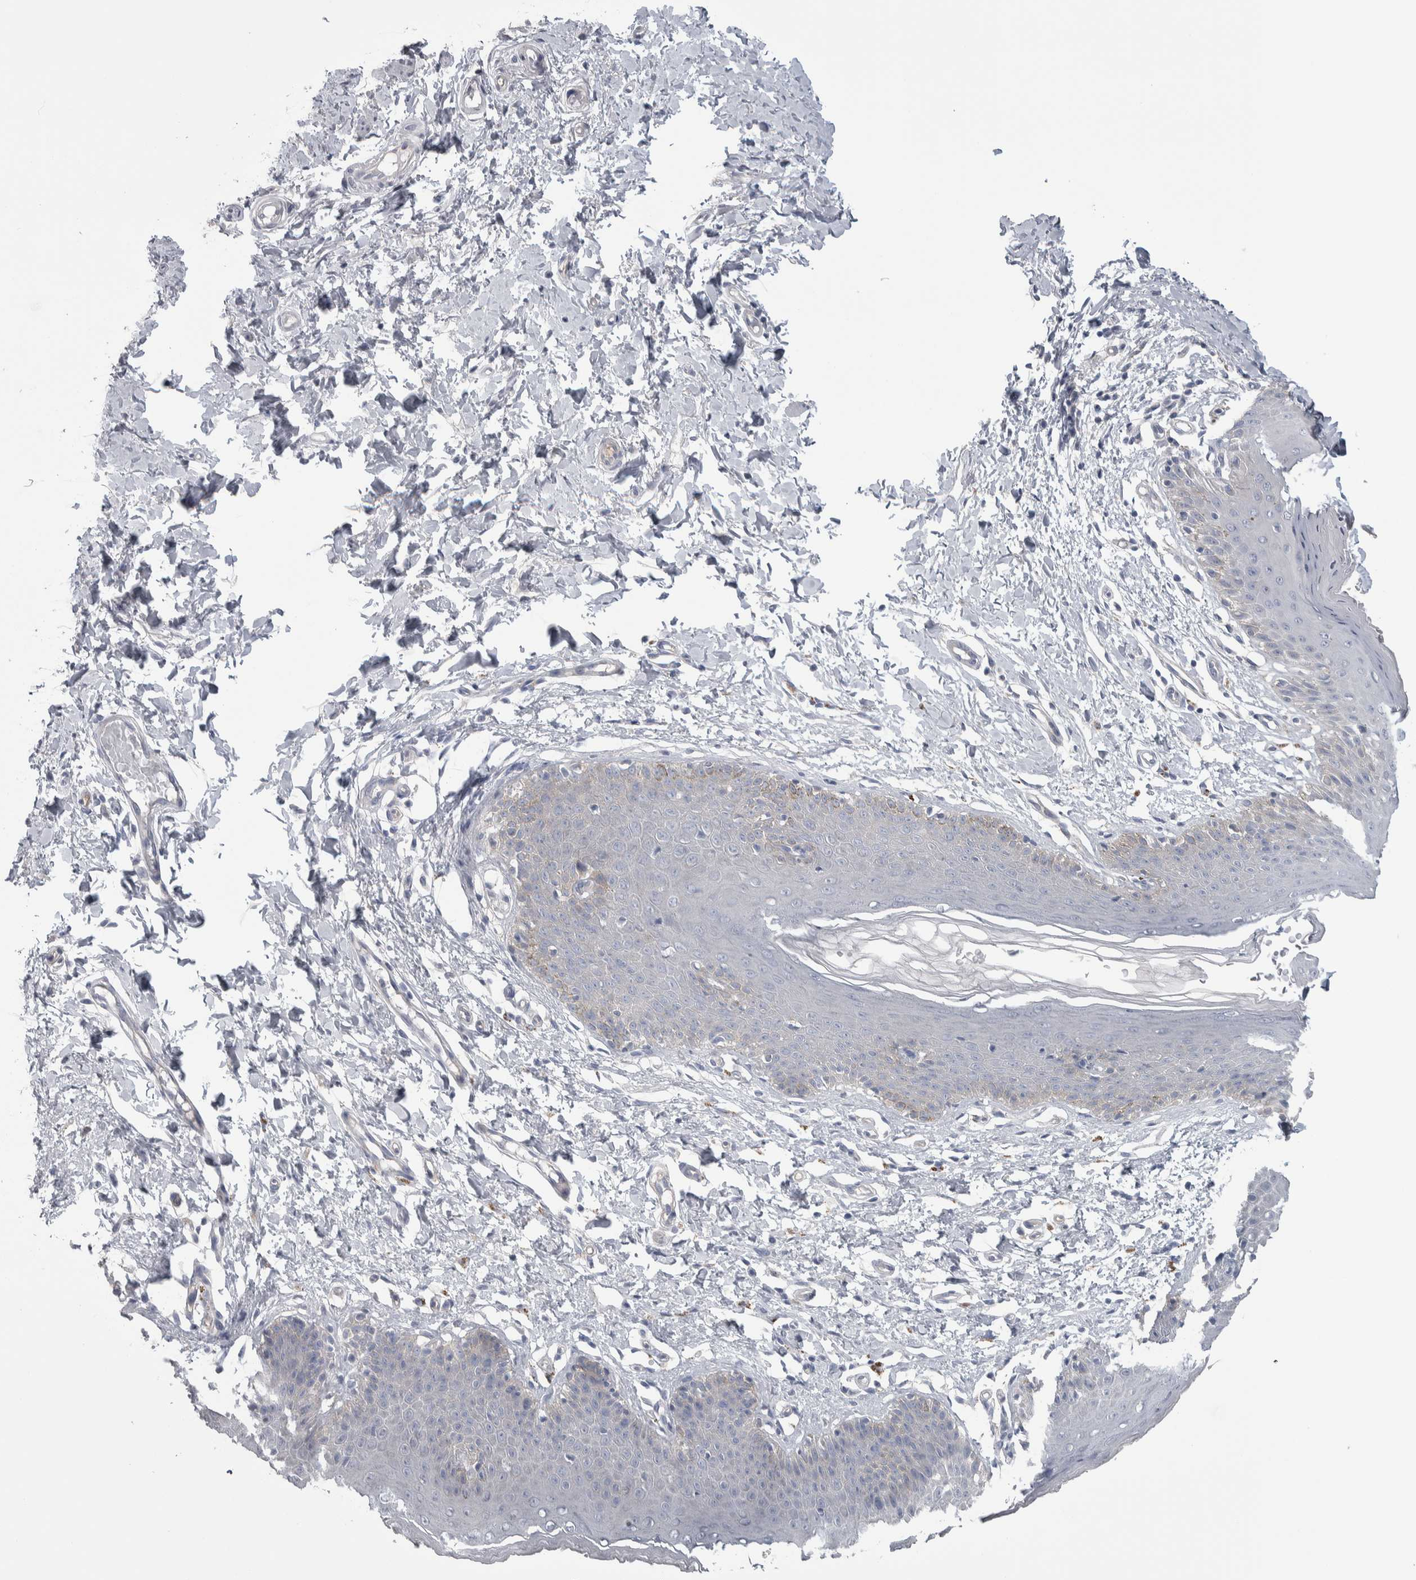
{"staining": {"intensity": "weak", "quantity": "<25%", "location": "cytoplasmic/membranous"}, "tissue": "skin", "cell_type": "Epidermal cells", "image_type": "normal", "snomed": [{"axis": "morphology", "description": "Normal tissue, NOS"}, {"axis": "topography", "description": "Vulva"}], "caption": "The image shows no significant expression in epidermal cells of skin. Nuclei are stained in blue.", "gene": "GPHN", "patient": {"sex": "female", "age": 66}}